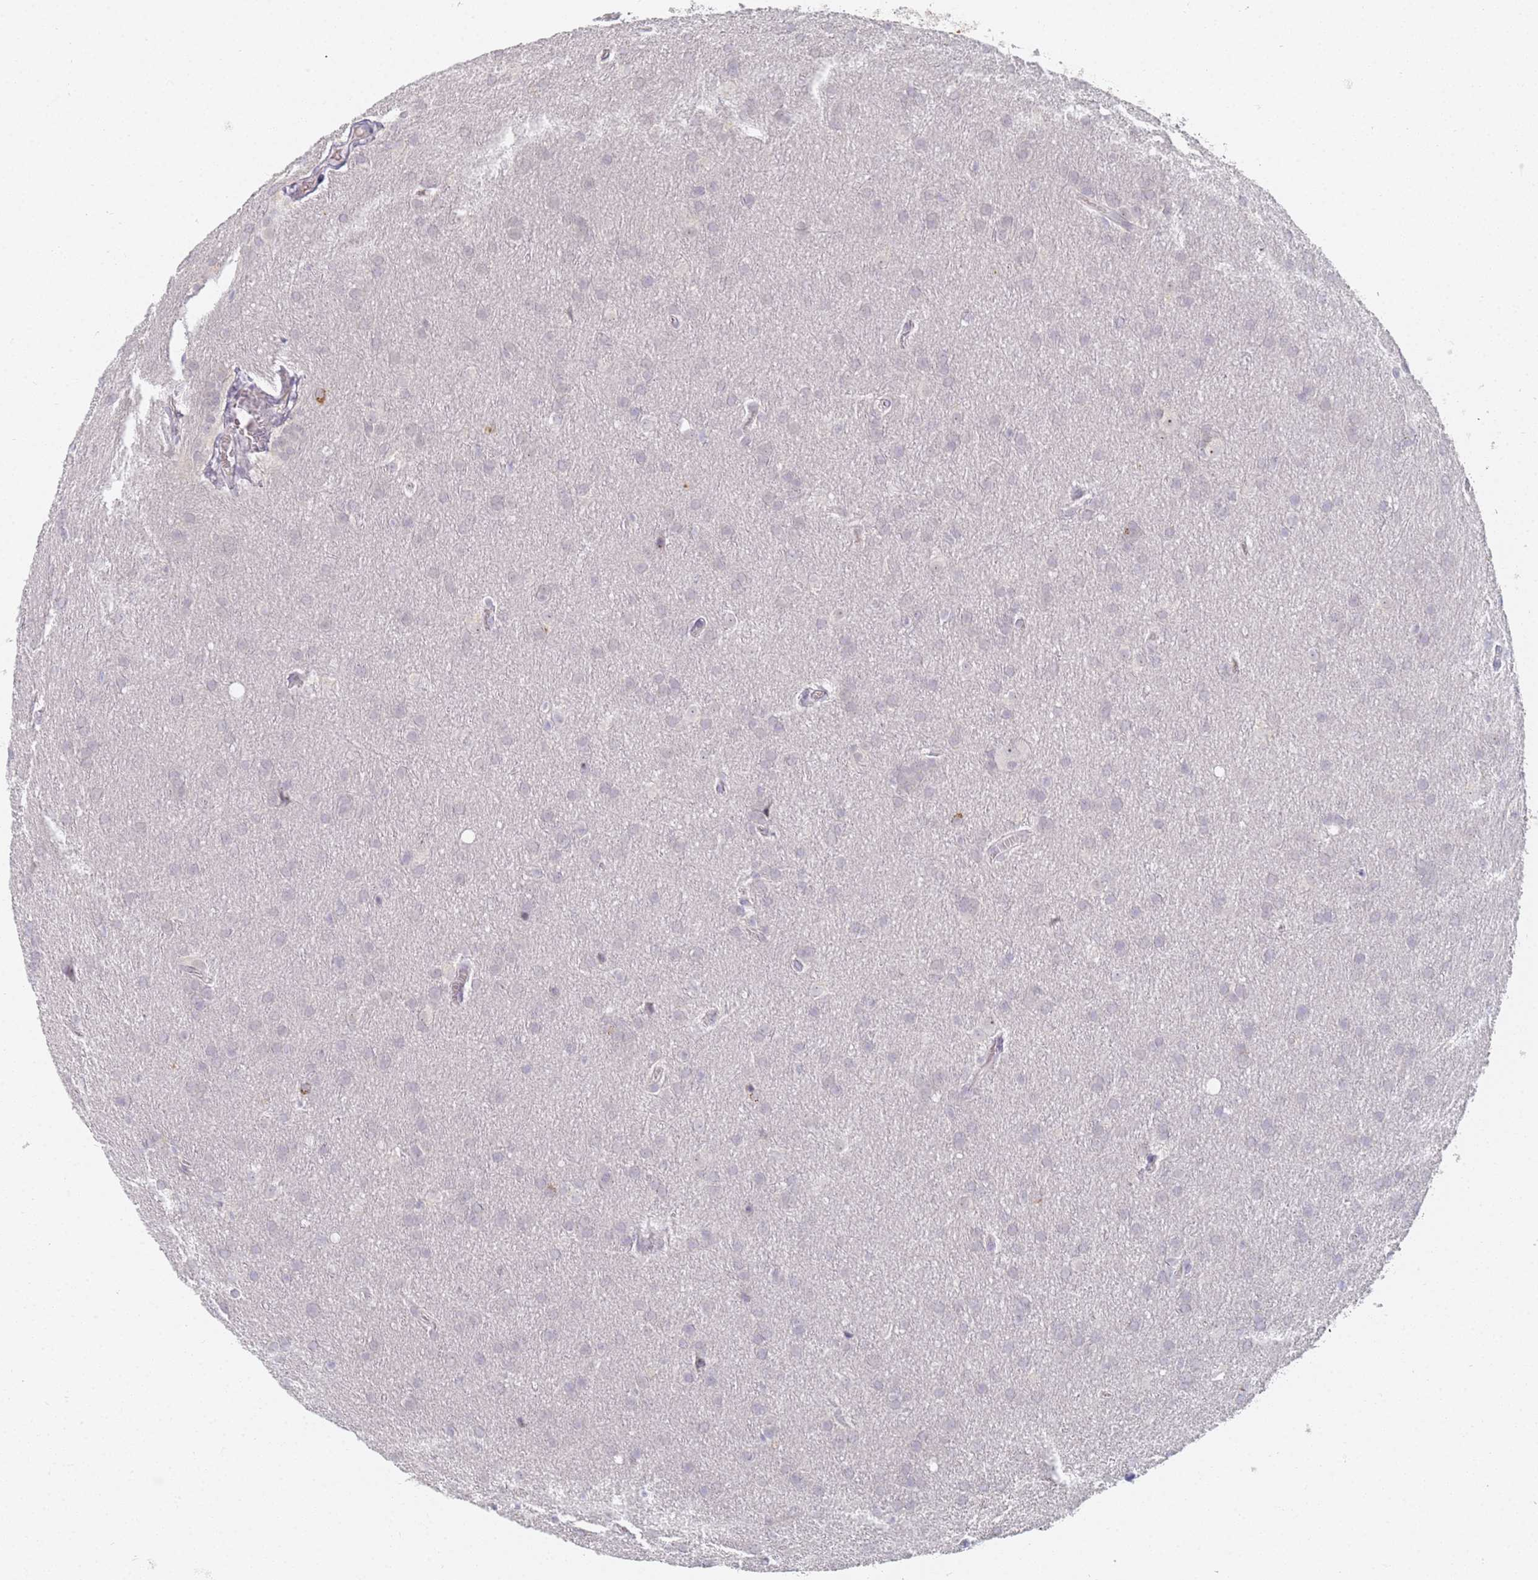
{"staining": {"intensity": "negative", "quantity": "none", "location": "none"}, "tissue": "glioma", "cell_type": "Tumor cells", "image_type": "cancer", "snomed": [{"axis": "morphology", "description": "Glioma, malignant, Low grade"}, {"axis": "topography", "description": "Brain"}], "caption": "High power microscopy photomicrograph of an IHC micrograph of malignant glioma (low-grade), revealing no significant positivity in tumor cells.", "gene": "SLC38A9", "patient": {"sex": "female", "age": 32}}